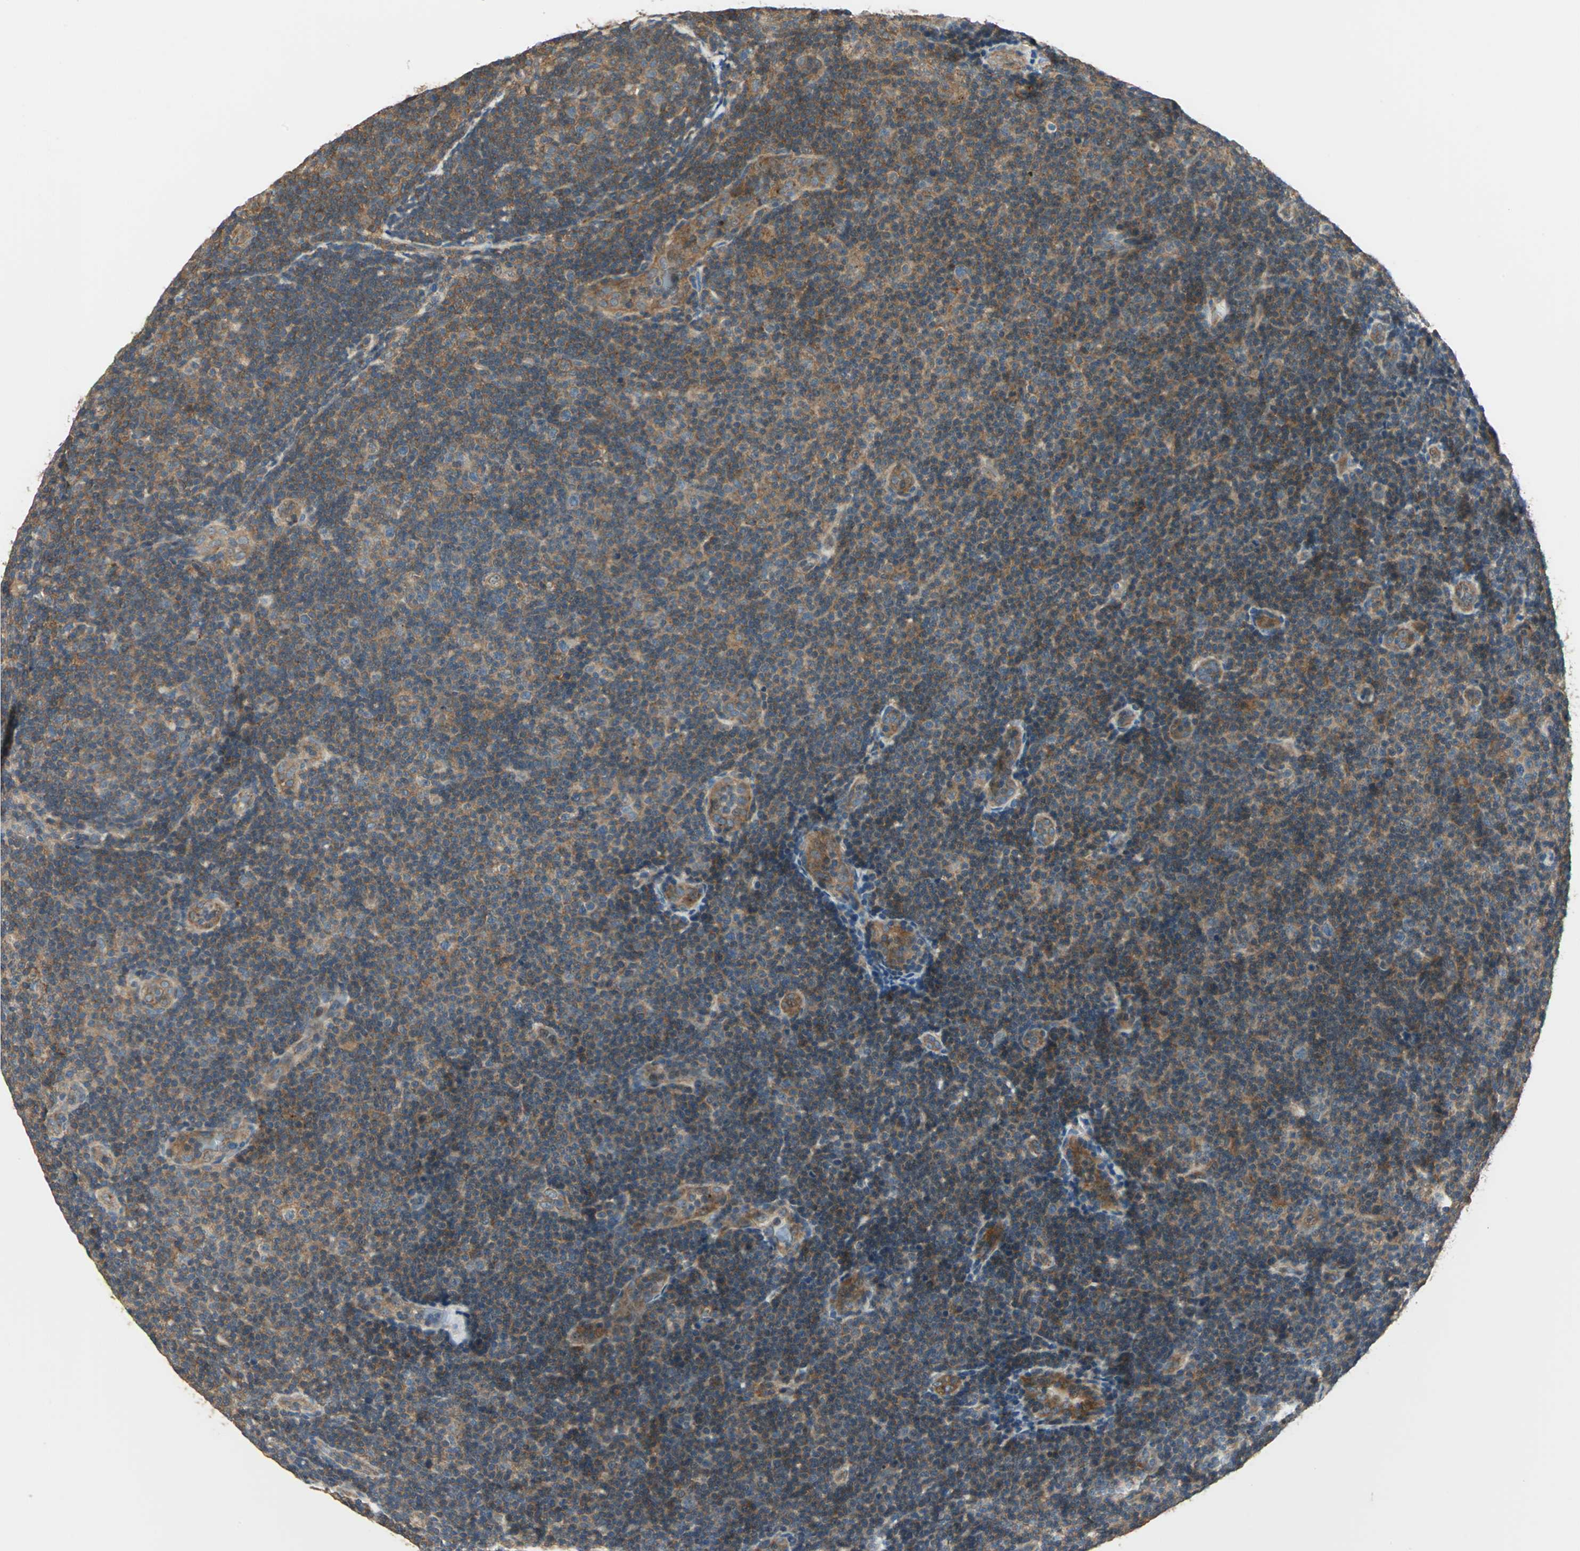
{"staining": {"intensity": "moderate", "quantity": ">75%", "location": "cytoplasmic/membranous"}, "tissue": "lymphoma", "cell_type": "Tumor cells", "image_type": "cancer", "snomed": [{"axis": "morphology", "description": "Malignant lymphoma, non-Hodgkin's type, Low grade"}, {"axis": "topography", "description": "Lymph node"}], "caption": "Malignant lymphoma, non-Hodgkin's type (low-grade) stained for a protein (brown) shows moderate cytoplasmic/membranous positive positivity in about >75% of tumor cells.", "gene": "RAPGEF1", "patient": {"sex": "male", "age": 83}}